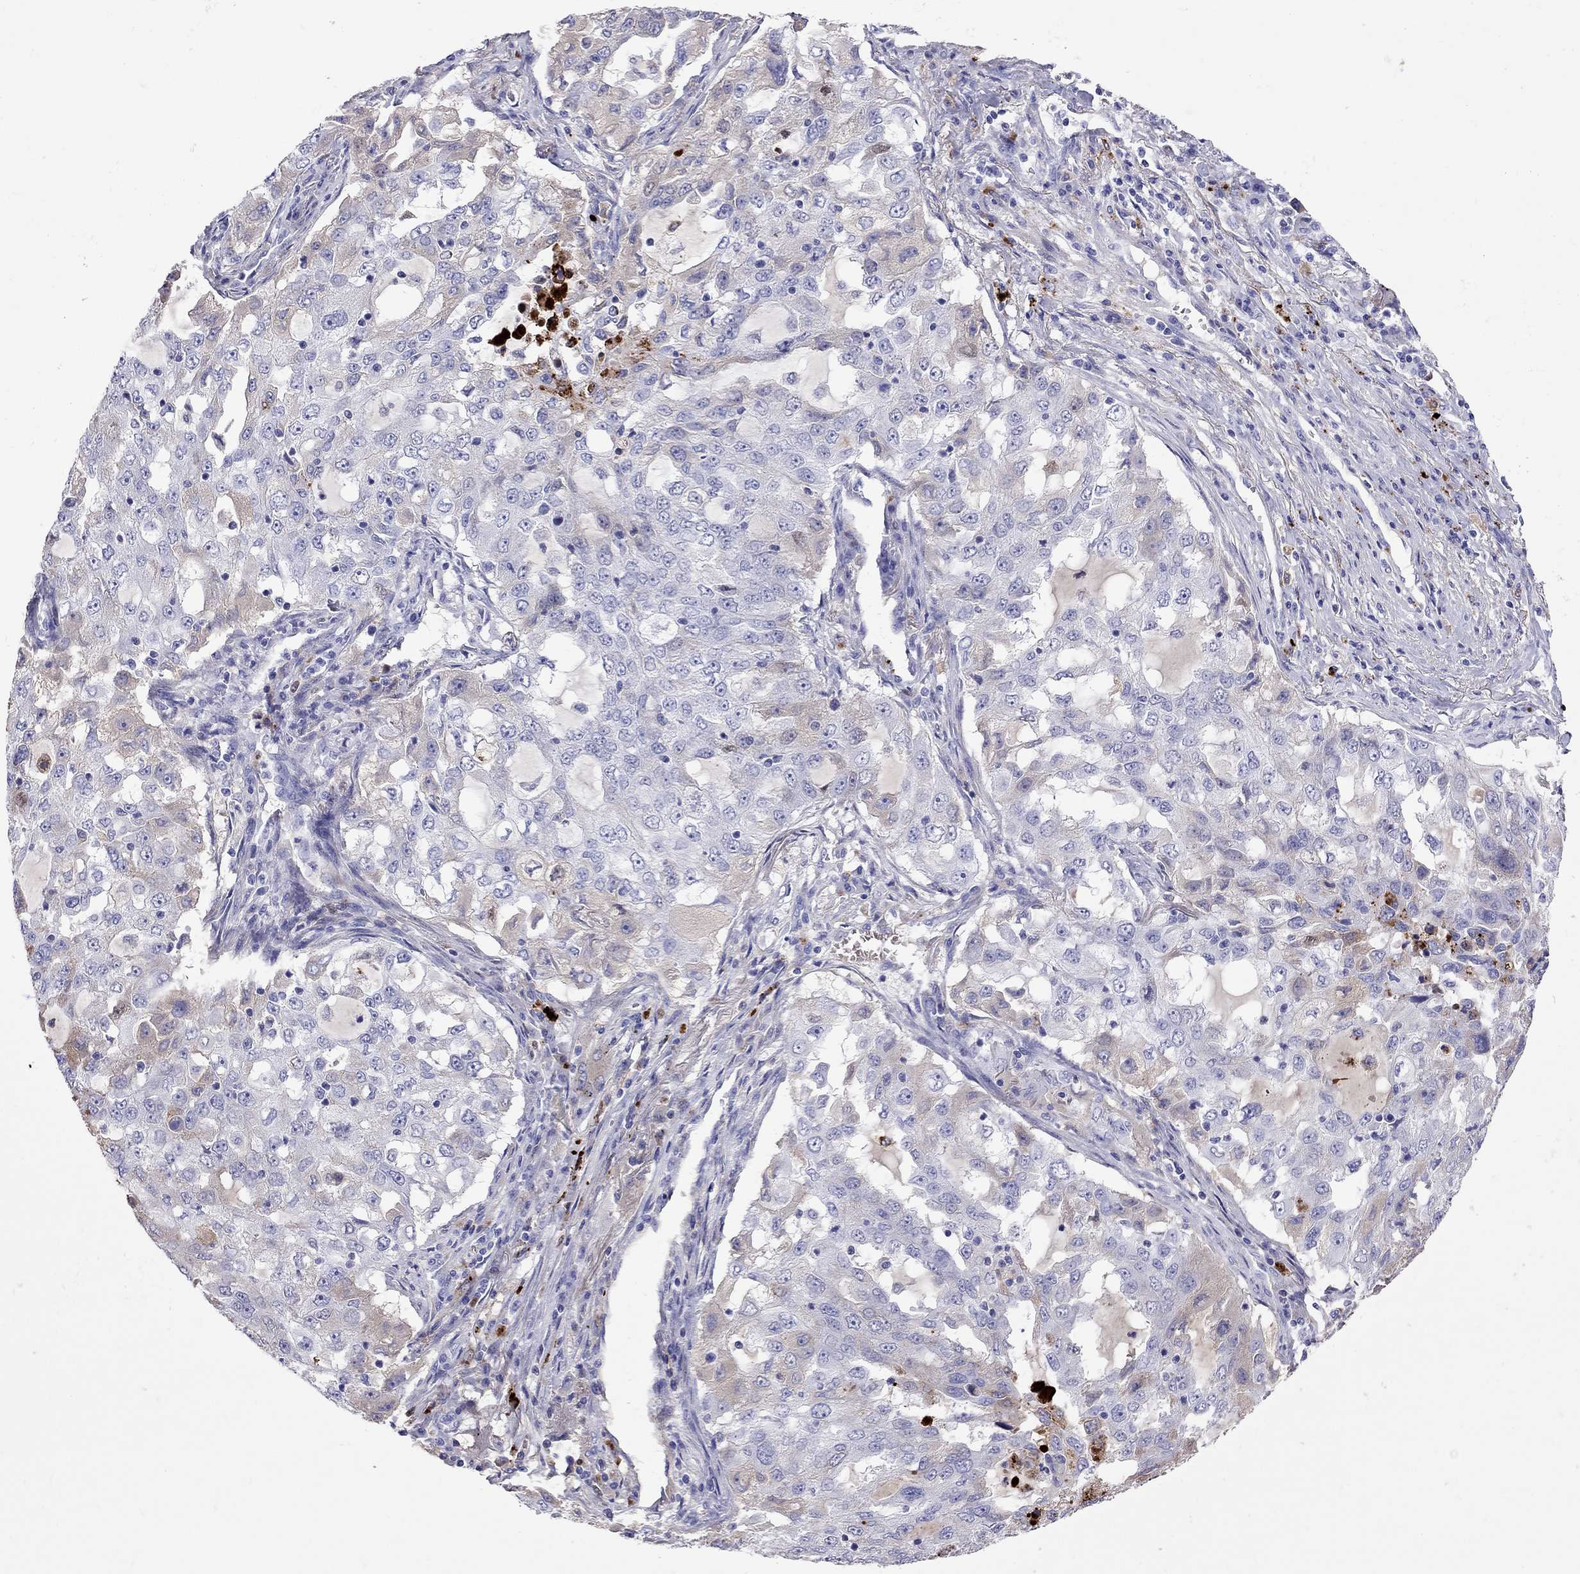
{"staining": {"intensity": "negative", "quantity": "none", "location": "none"}, "tissue": "lung cancer", "cell_type": "Tumor cells", "image_type": "cancer", "snomed": [{"axis": "morphology", "description": "Adenocarcinoma, NOS"}, {"axis": "topography", "description": "Lung"}], "caption": "Immunohistochemistry (IHC) image of neoplastic tissue: lung cancer stained with DAB (3,3'-diaminobenzidine) shows no significant protein staining in tumor cells.", "gene": "SERPINA3", "patient": {"sex": "female", "age": 61}}